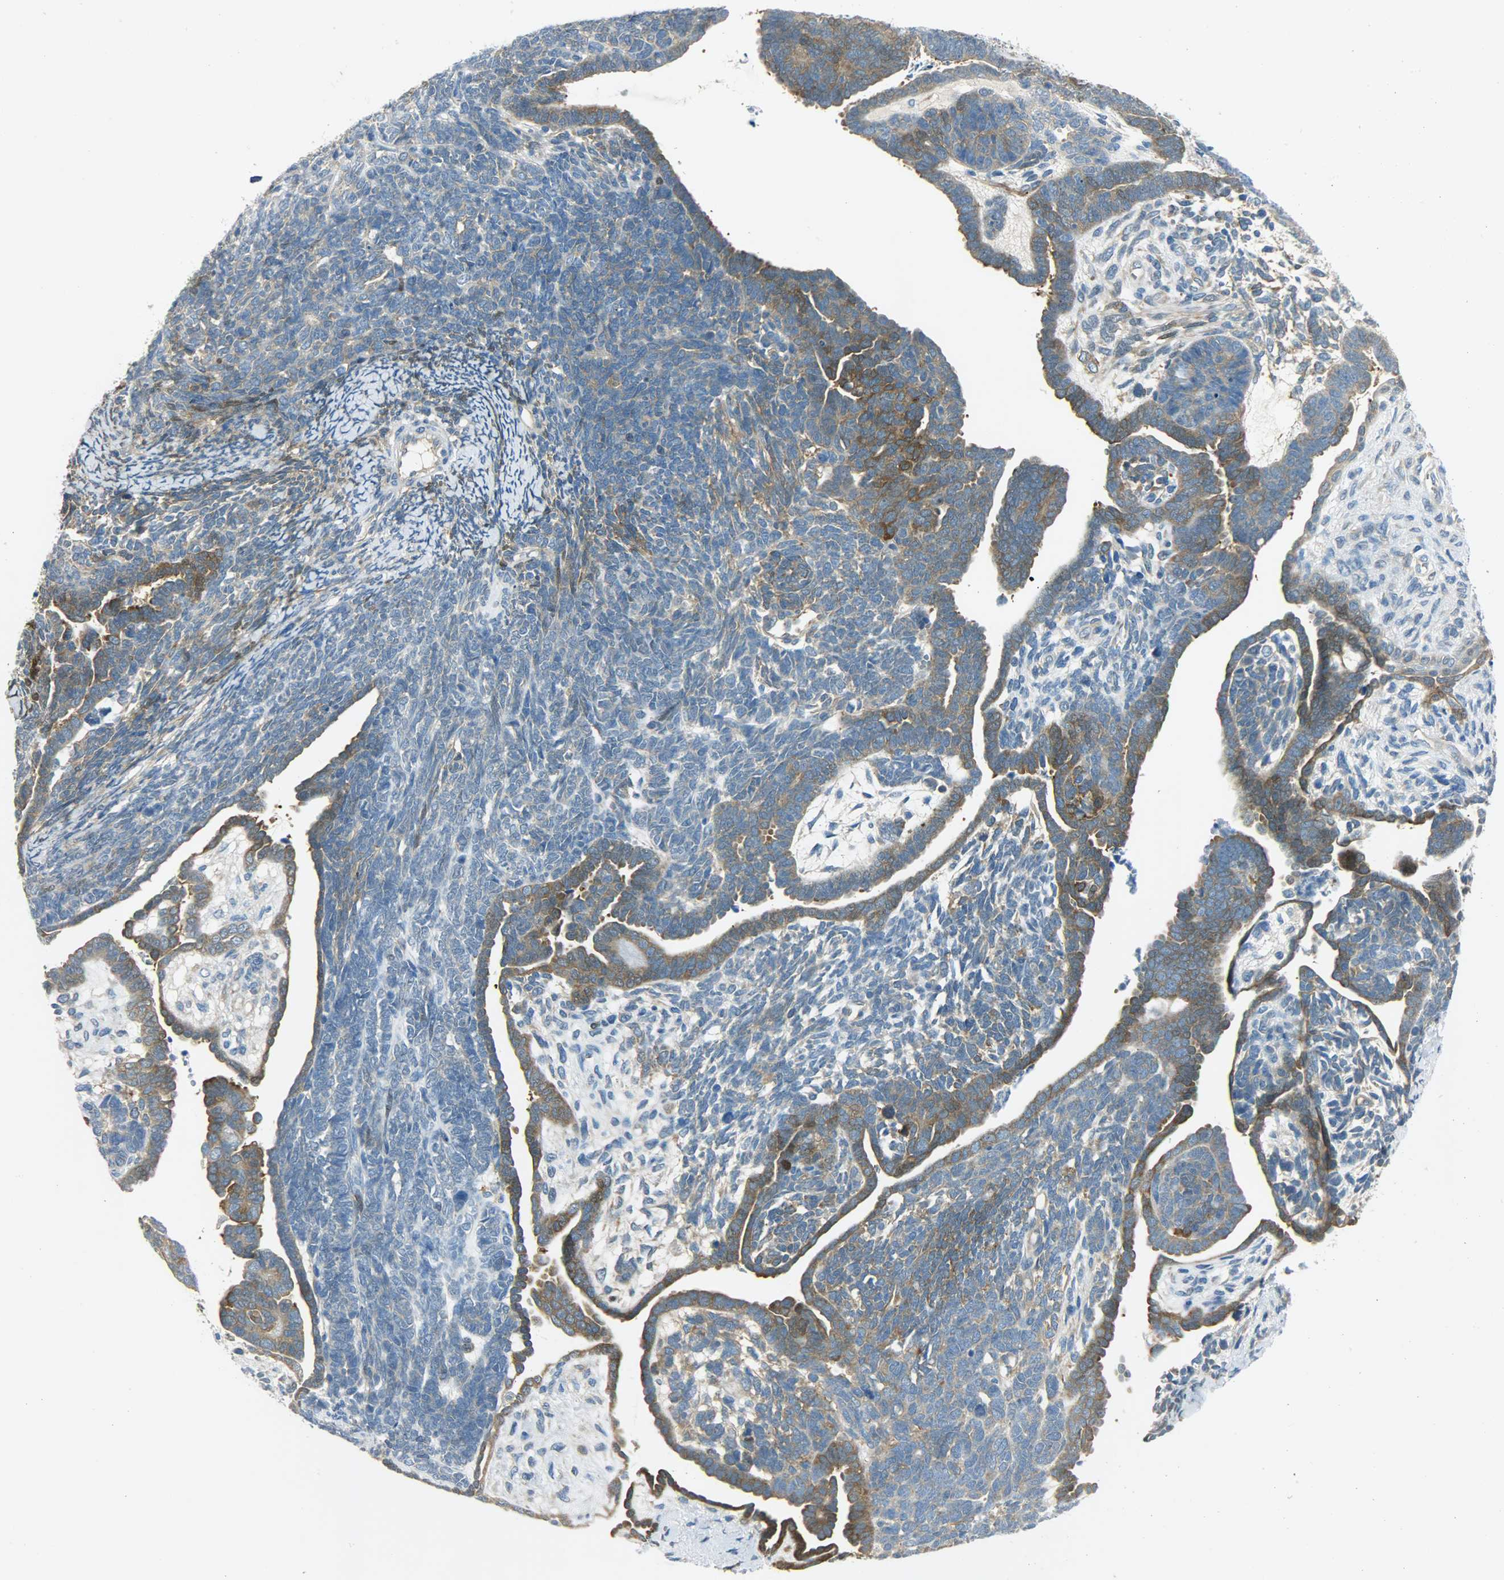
{"staining": {"intensity": "moderate", "quantity": ">75%", "location": "cytoplasmic/membranous"}, "tissue": "endometrial cancer", "cell_type": "Tumor cells", "image_type": "cancer", "snomed": [{"axis": "morphology", "description": "Neoplasm, malignant, NOS"}, {"axis": "topography", "description": "Endometrium"}], "caption": "Immunohistochemical staining of human neoplasm (malignant) (endometrial) demonstrates medium levels of moderate cytoplasmic/membranous protein positivity in approximately >75% of tumor cells.", "gene": "TSC22D2", "patient": {"sex": "female", "age": 74}}